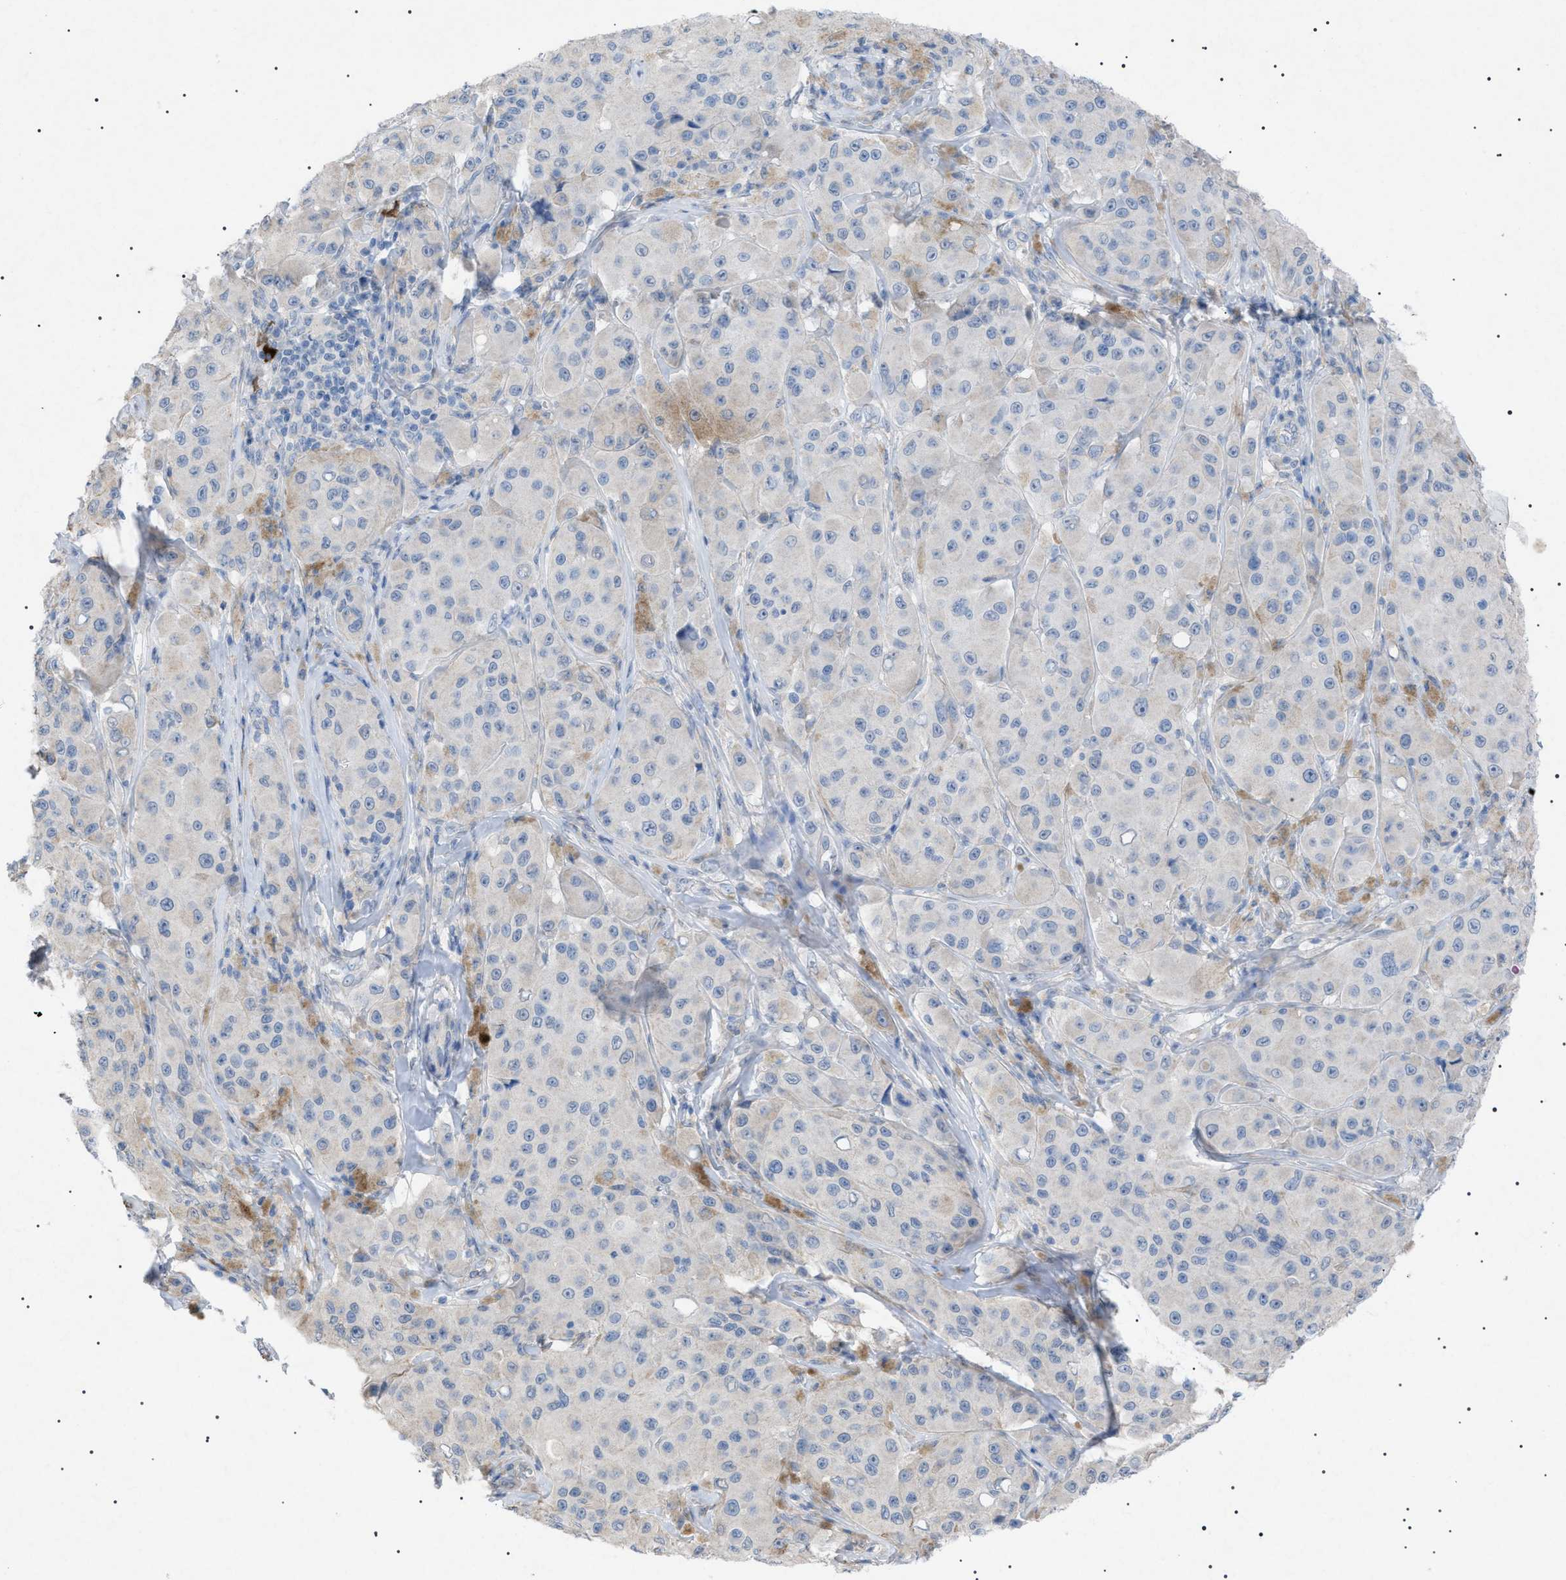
{"staining": {"intensity": "negative", "quantity": "none", "location": "none"}, "tissue": "melanoma", "cell_type": "Tumor cells", "image_type": "cancer", "snomed": [{"axis": "morphology", "description": "Malignant melanoma, NOS"}, {"axis": "topography", "description": "Skin"}], "caption": "DAB (3,3'-diaminobenzidine) immunohistochemical staining of malignant melanoma reveals no significant positivity in tumor cells.", "gene": "ADAMTS1", "patient": {"sex": "male", "age": 84}}